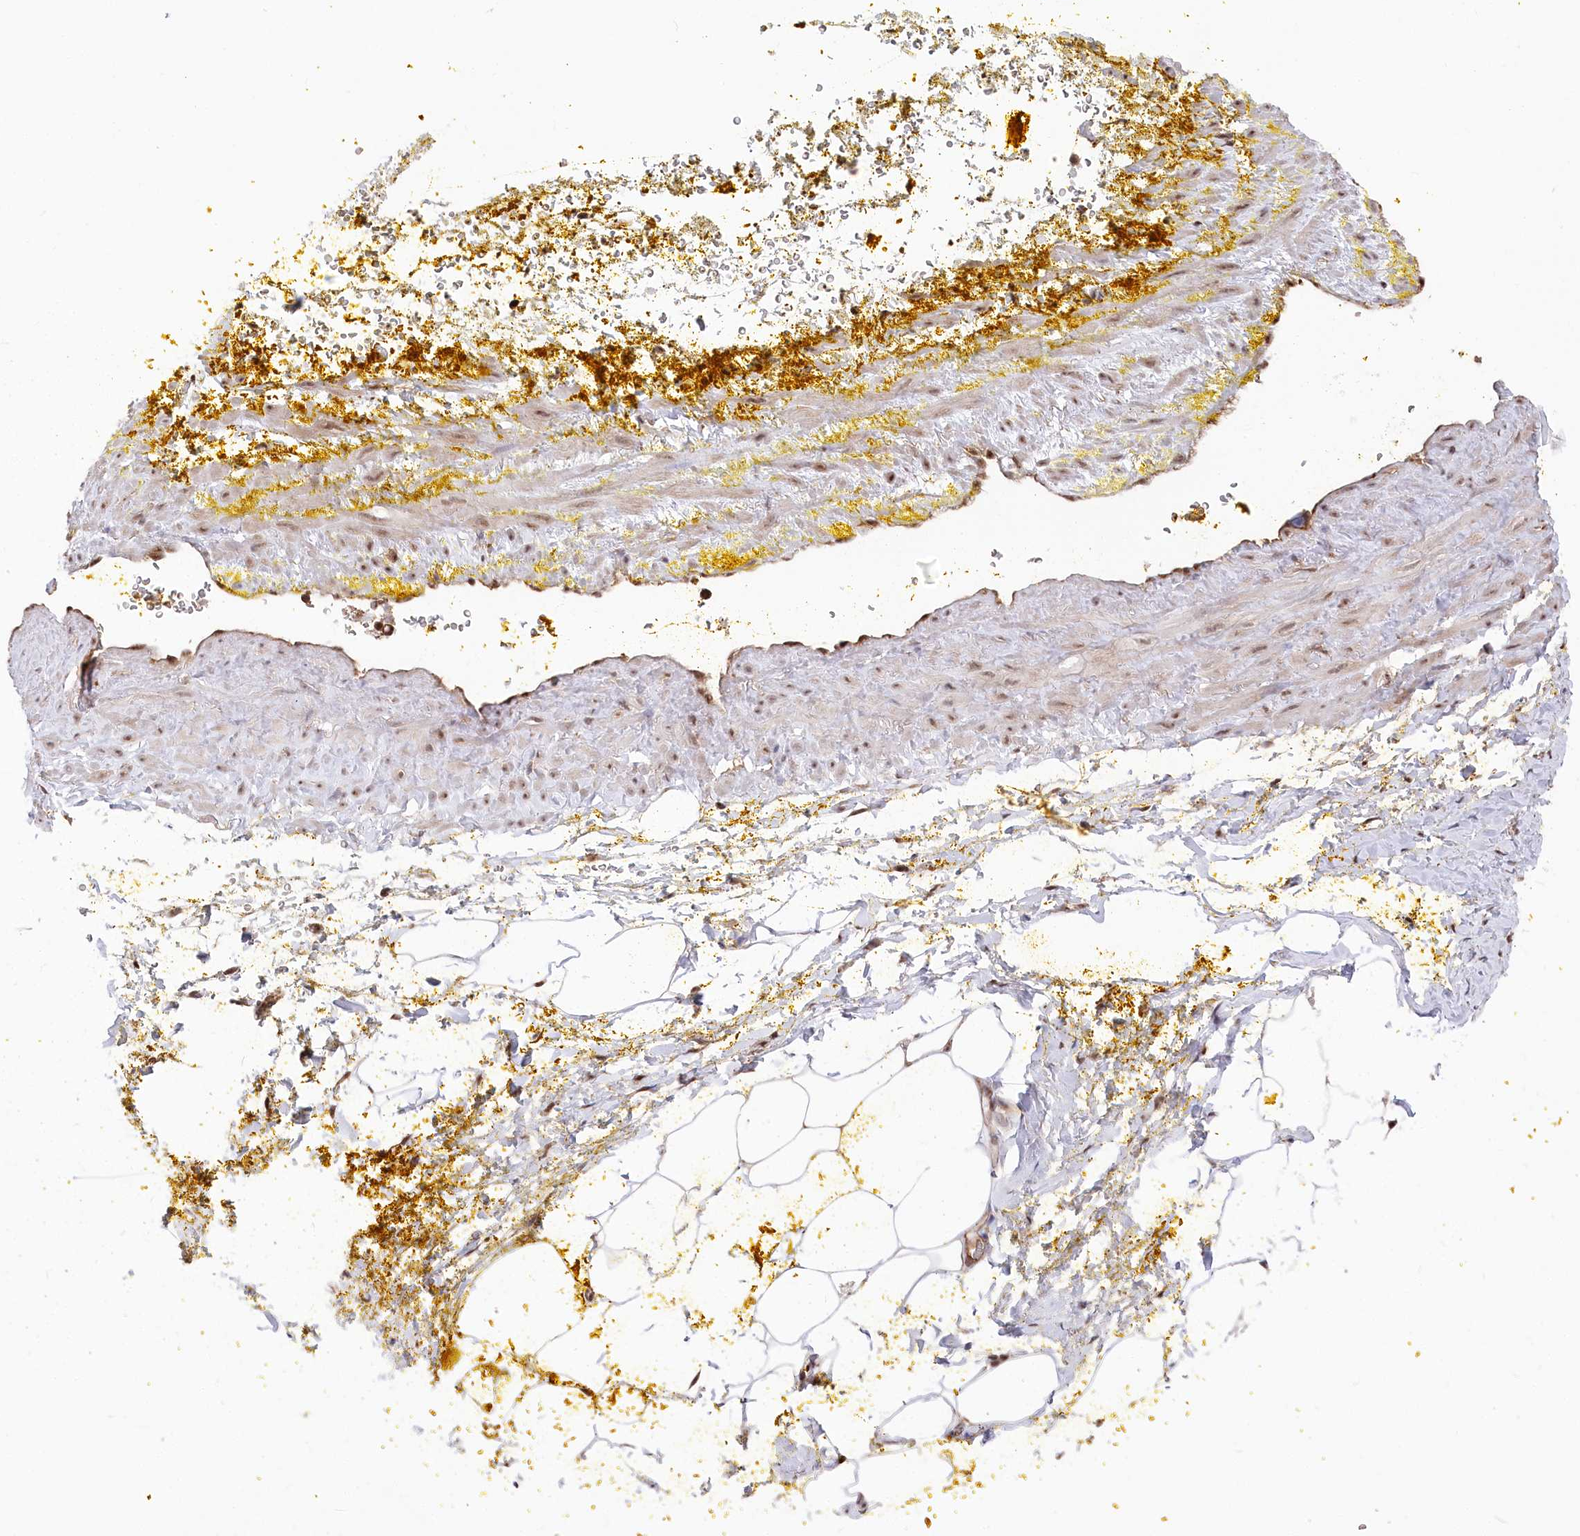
{"staining": {"intensity": "moderate", "quantity": ">75%", "location": "cytoplasmic/membranous,nuclear"}, "tissue": "adipose tissue", "cell_type": "Adipocytes", "image_type": "normal", "snomed": [{"axis": "morphology", "description": "Normal tissue, NOS"}, {"axis": "morphology", "description": "Adenocarcinoma, Low grade"}, {"axis": "topography", "description": "Prostate"}, {"axis": "topography", "description": "Peripheral nerve tissue"}], "caption": "Human adipose tissue stained for a protein (brown) reveals moderate cytoplasmic/membranous,nuclear positive expression in approximately >75% of adipocytes.", "gene": "PSMA1", "patient": {"sex": "male", "age": 63}}